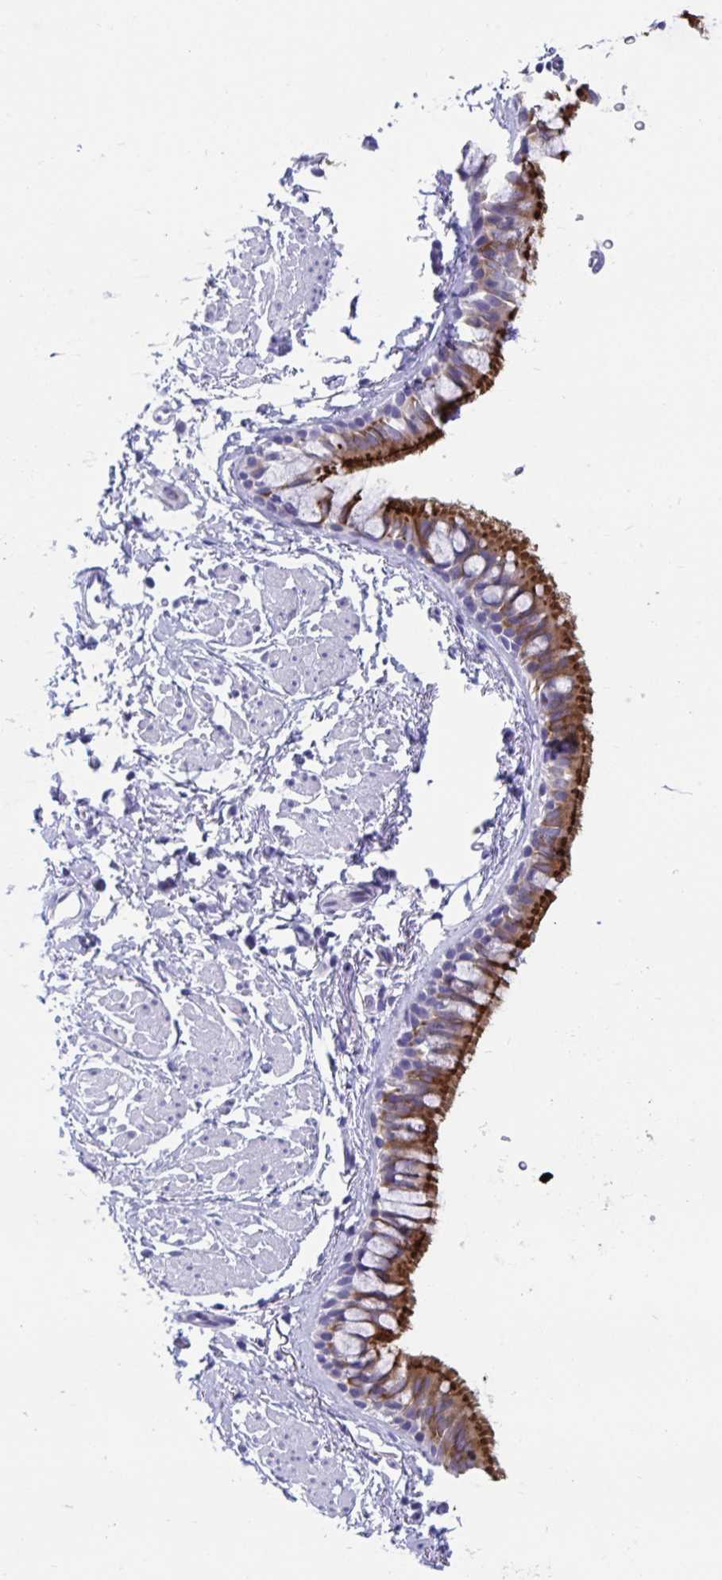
{"staining": {"intensity": "strong", "quantity": "25%-75%", "location": "cytoplasmic/membranous"}, "tissue": "bronchus", "cell_type": "Respiratory epithelial cells", "image_type": "normal", "snomed": [{"axis": "morphology", "description": "Normal tissue, NOS"}, {"axis": "topography", "description": "Lymph node"}, {"axis": "topography", "description": "Cartilage tissue"}, {"axis": "topography", "description": "Bronchus"}], "caption": "DAB immunohistochemical staining of benign bronchus reveals strong cytoplasmic/membranous protein positivity in approximately 25%-75% of respiratory epithelial cells.", "gene": "TTC30A", "patient": {"sex": "female", "age": 70}}